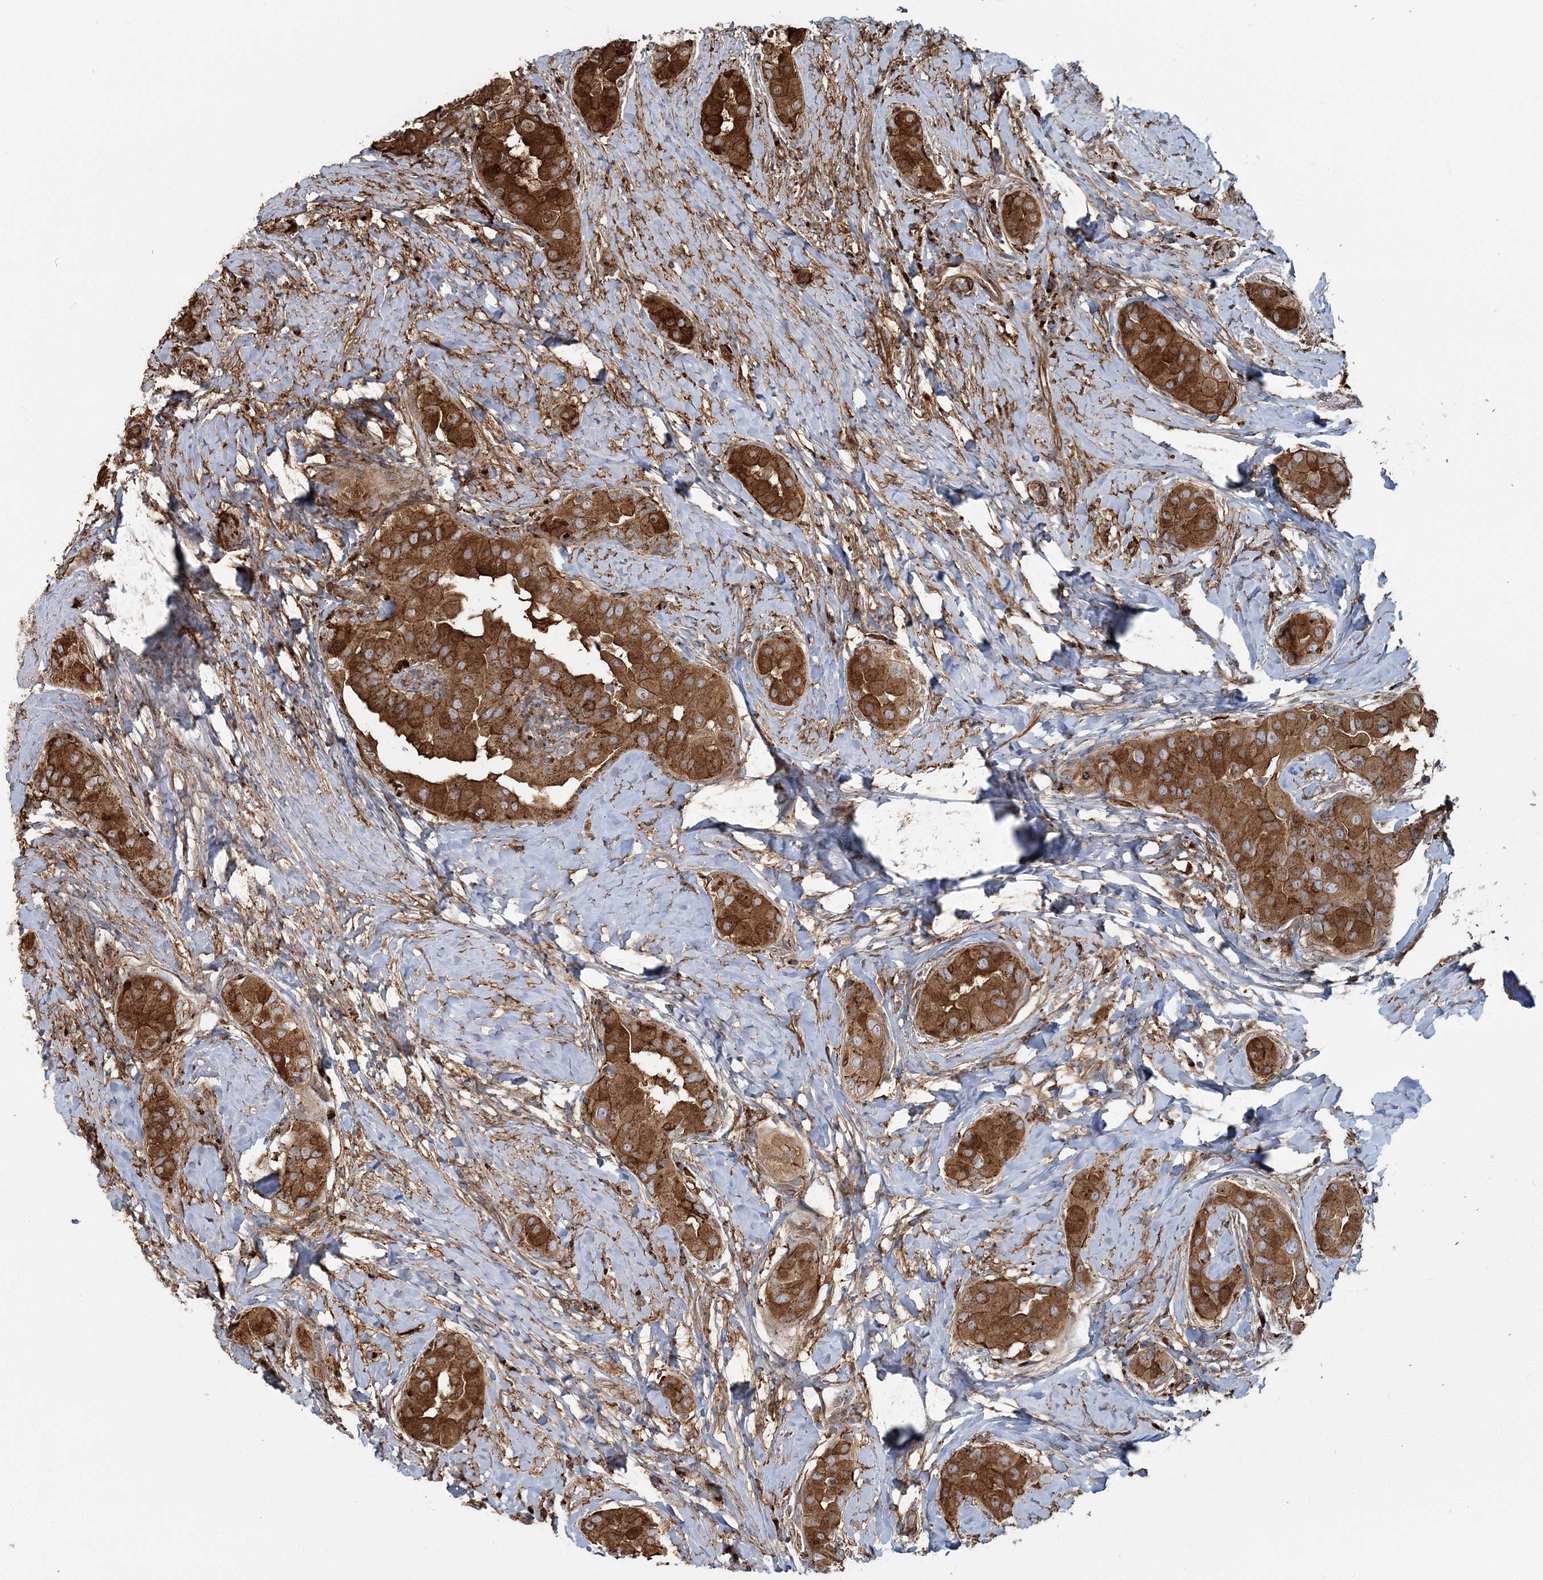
{"staining": {"intensity": "strong", "quantity": ">75%", "location": "cytoplasmic/membranous"}, "tissue": "thyroid cancer", "cell_type": "Tumor cells", "image_type": "cancer", "snomed": [{"axis": "morphology", "description": "Papillary adenocarcinoma, NOS"}, {"axis": "topography", "description": "Thyroid gland"}], "caption": "An IHC photomicrograph of tumor tissue is shown. Protein staining in brown highlights strong cytoplasmic/membranous positivity in thyroid cancer (papillary adenocarcinoma) within tumor cells.", "gene": "TRAF3IP2", "patient": {"sex": "male", "age": 33}}